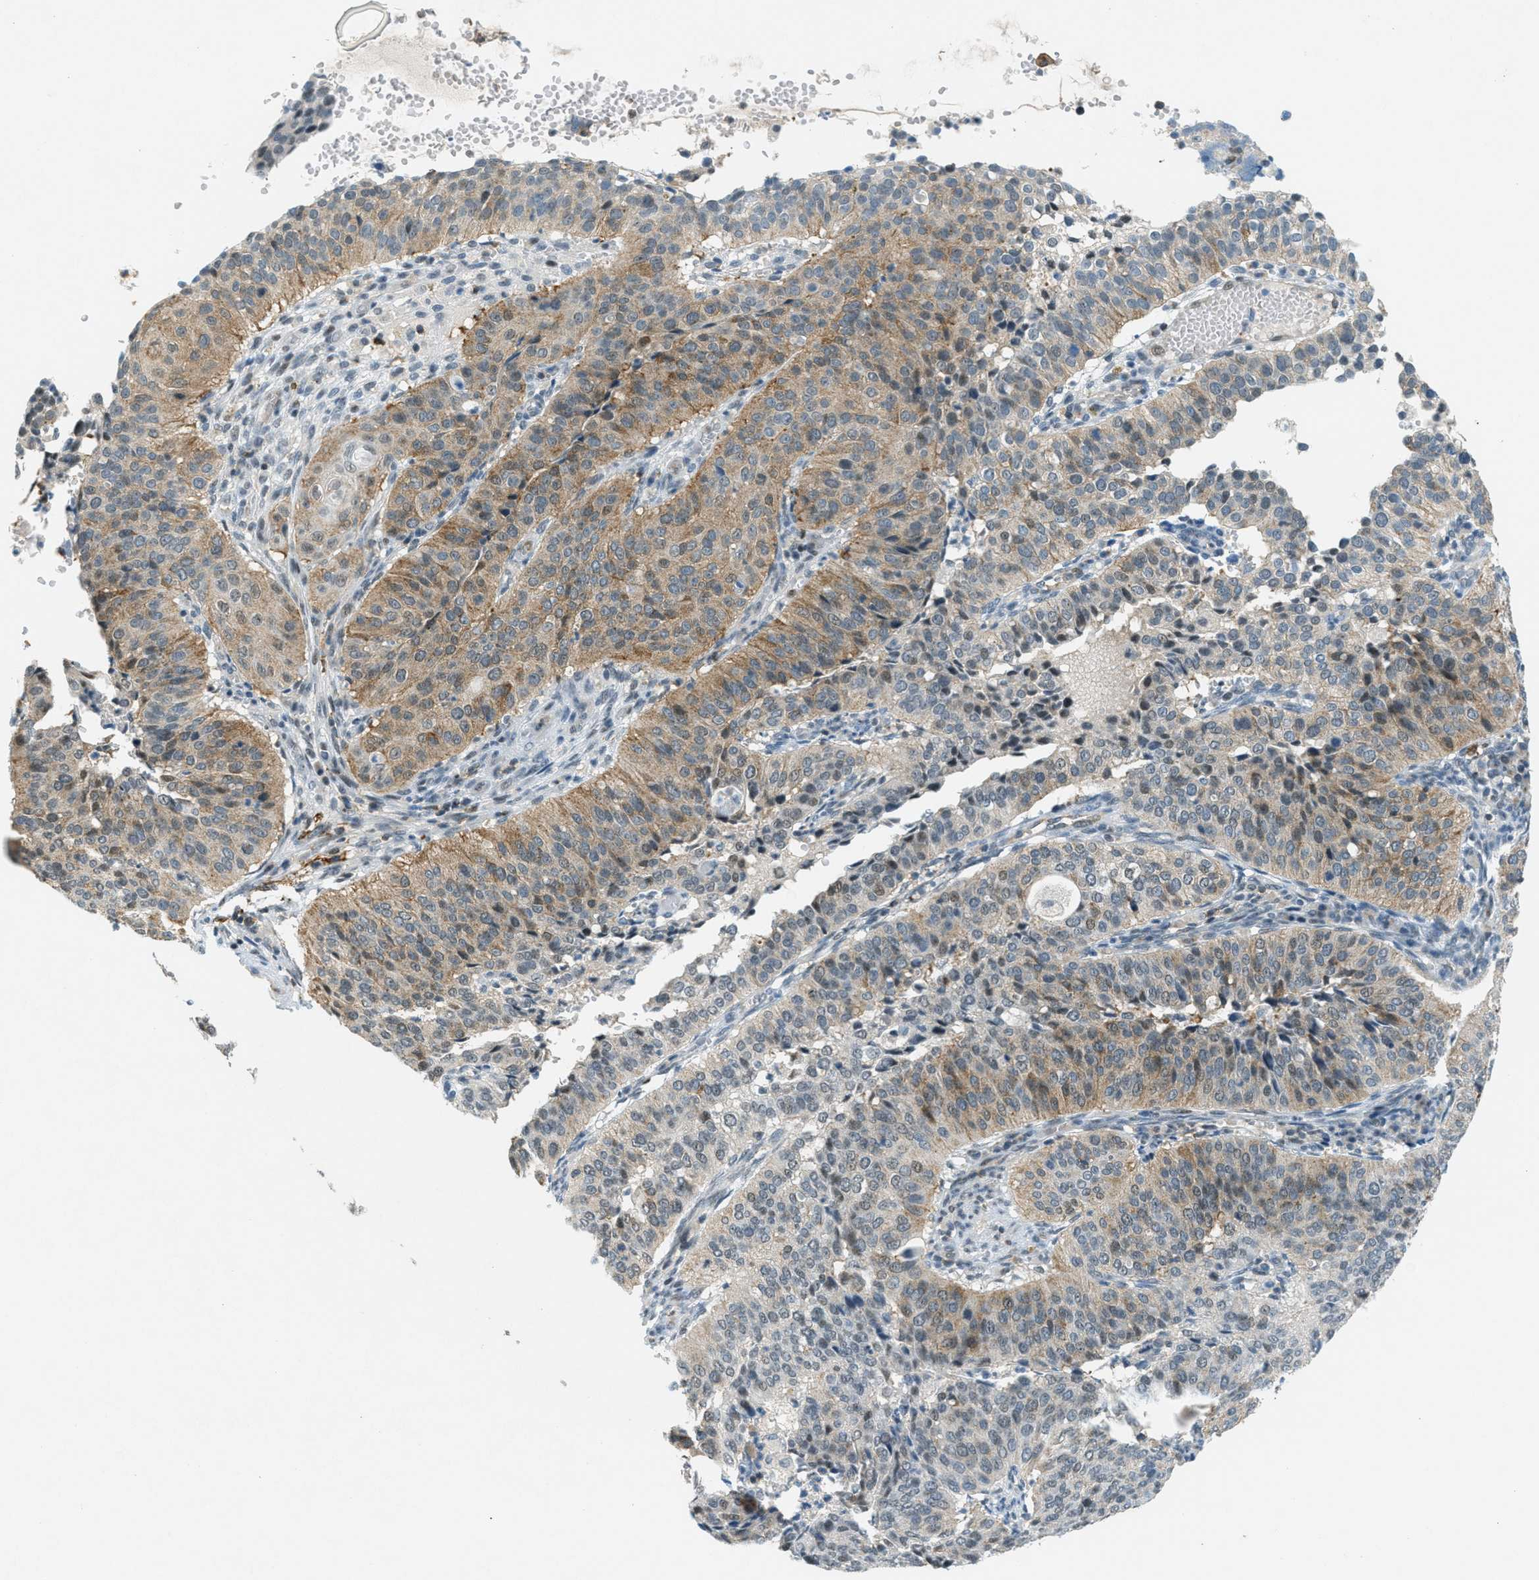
{"staining": {"intensity": "moderate", "quantity": "25%-75%", "location": "cytoplasmic/membranous"}, "tissue": "cervical cancer", "cell_type": "Tumor cells", "image_type": "cancer", "snomed": [{"axis": "morphology", "description": "Normal tissue, NOS"}, {"axis": "morphology", "description": "Squamous cell carcinoma, NOS"}, {"axis": "topography", "description": "Cervix"}], "caption": "Protein expression analysis of cervical cancer exhibits moderate cytoplasmic/membranous expression in about 25%-75% of tumor cells.", "gene": "FYN", "patient": {"sex": "female", "age": 39}}